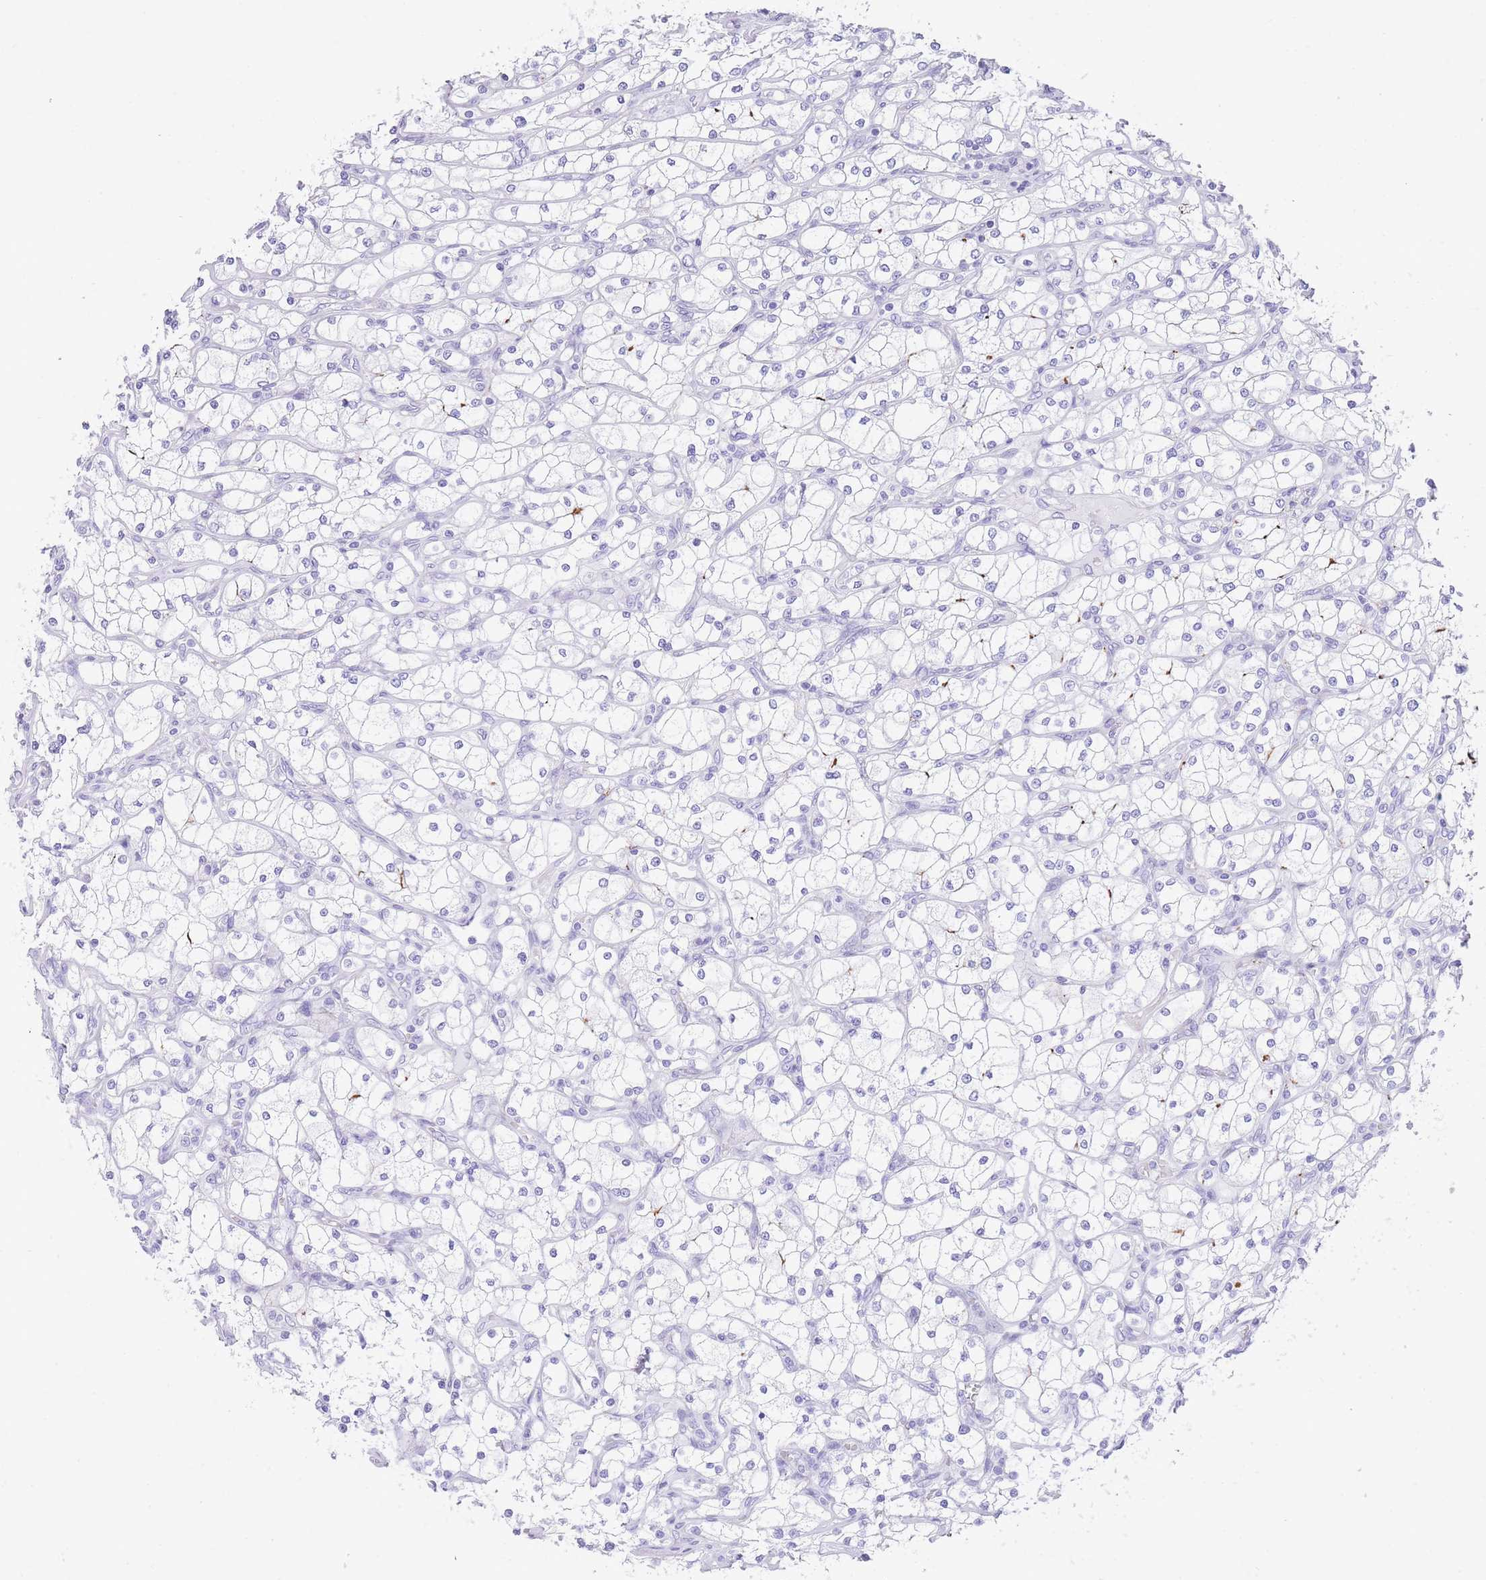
{"staining": {"intensity": "moderate", "quantity": "<25%", "location": "cytoplasmic/membranous"}, "tissue": "renal cancer", "cell_type": "Tumor cells", "image_type": "cancer", "snomed": [{"axis": "morphology", "description": "Adenocarcinoma, NOS"}, {"axis": "topography", "description": "Kidney"}], "caption": "DAB immunohistochemical staining of human adenocarcinoma (renal) reveals moderate cytoplasmic/membranous protein staining in about <25% of tumor cells.", "gene": "ELOA2", "patient": {"sex": "male", "age": 80}}